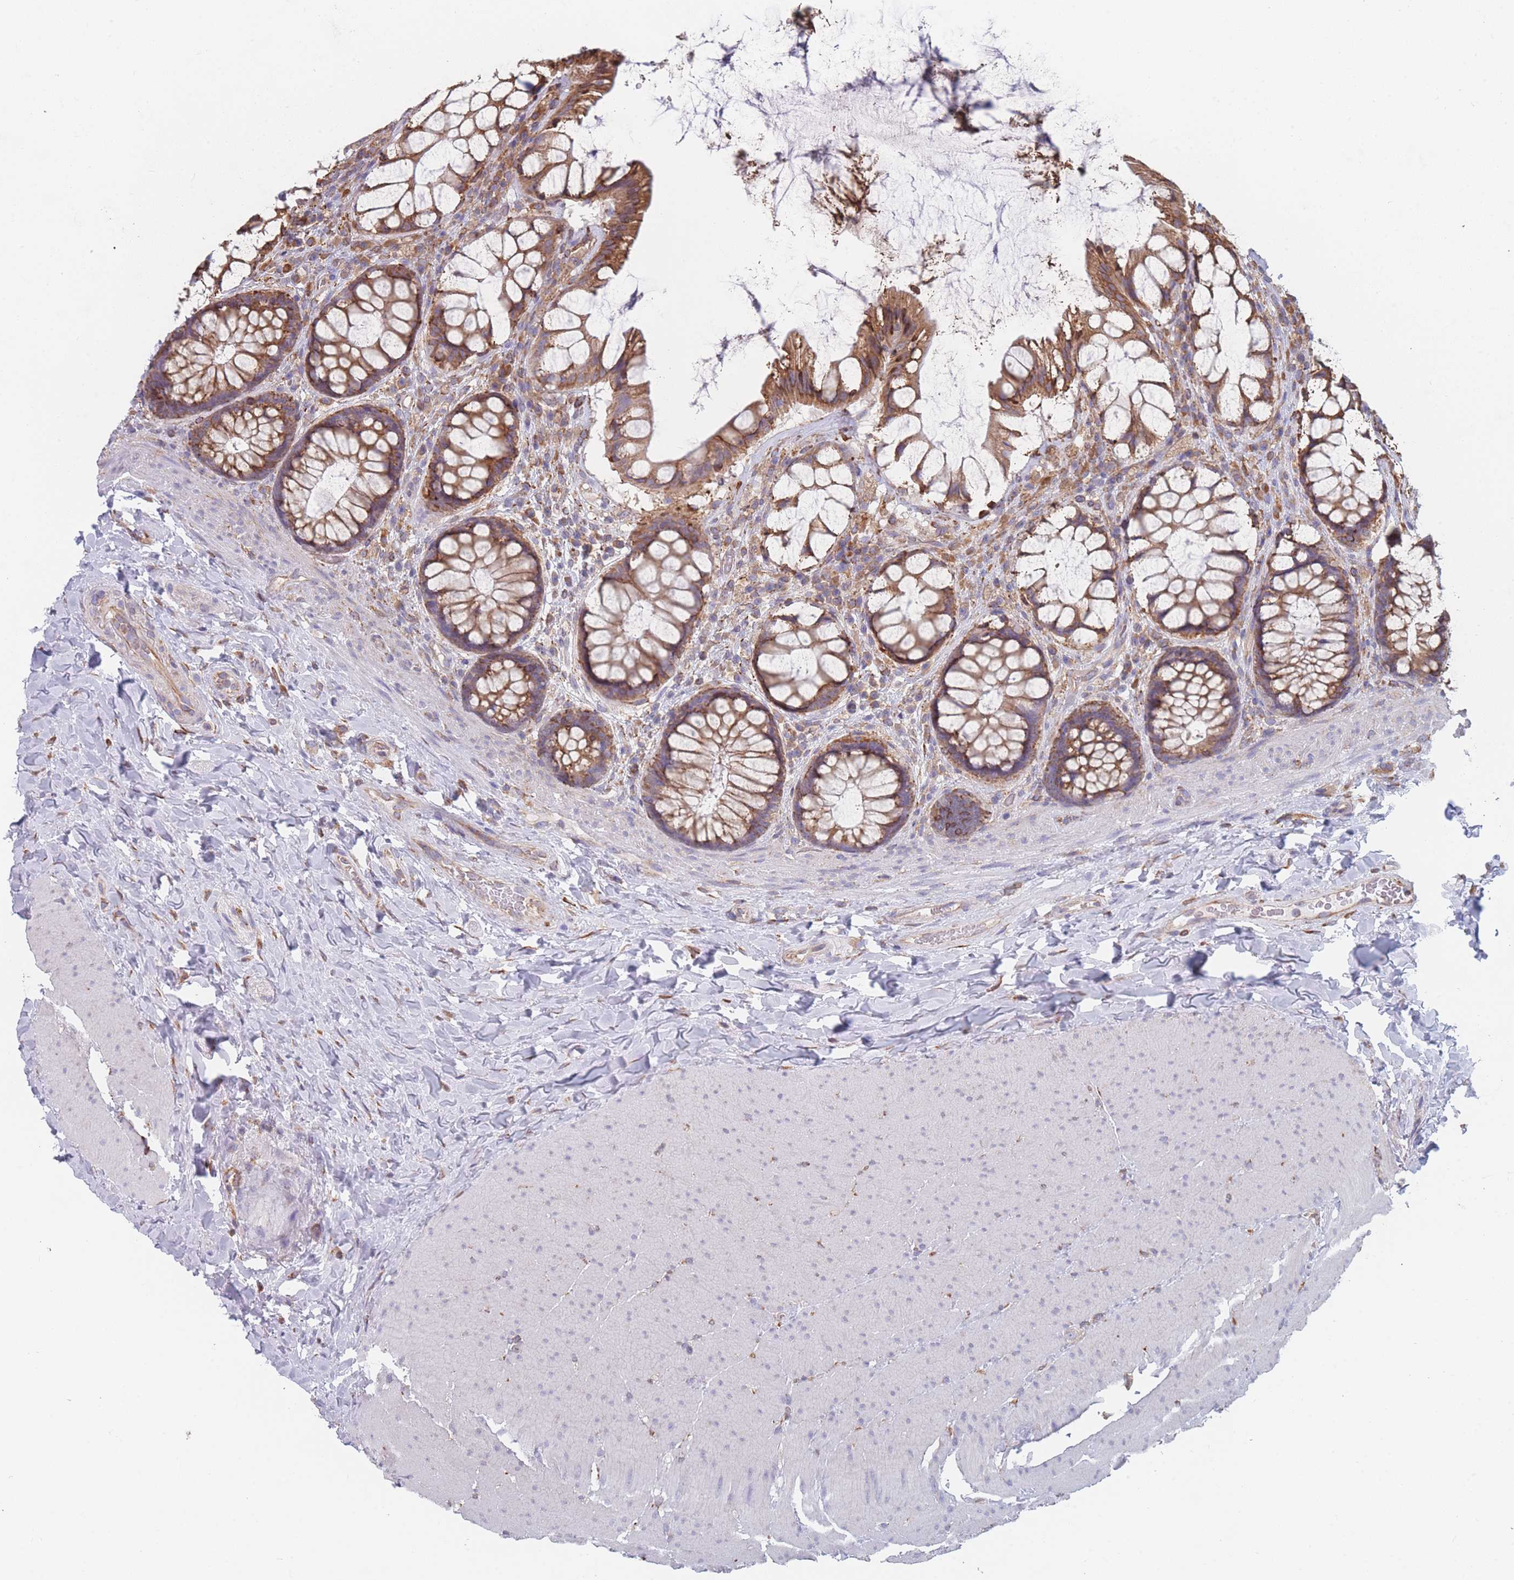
{"staining": {"intensity": "moderate", "quantity": ">75%", "location": "cytoplasmic/membranous"}, "tissue": "rectum", "cell_type": "Glandular cells", "image_type": "normal", "snomed": [{"axis": "morphology", "description": "Normal tissue, NOS"}, {"axis": "topography", "description": "Rectum"}], "caption": "A histopathology image showing moderate cytoplasmic/membranous staining in about >75% of glandular cells in benign rectum, as visualized by brown immunohistochemical staining.", "gene": "OR7C2", "patient": {"sex": "female", "age": 58}}